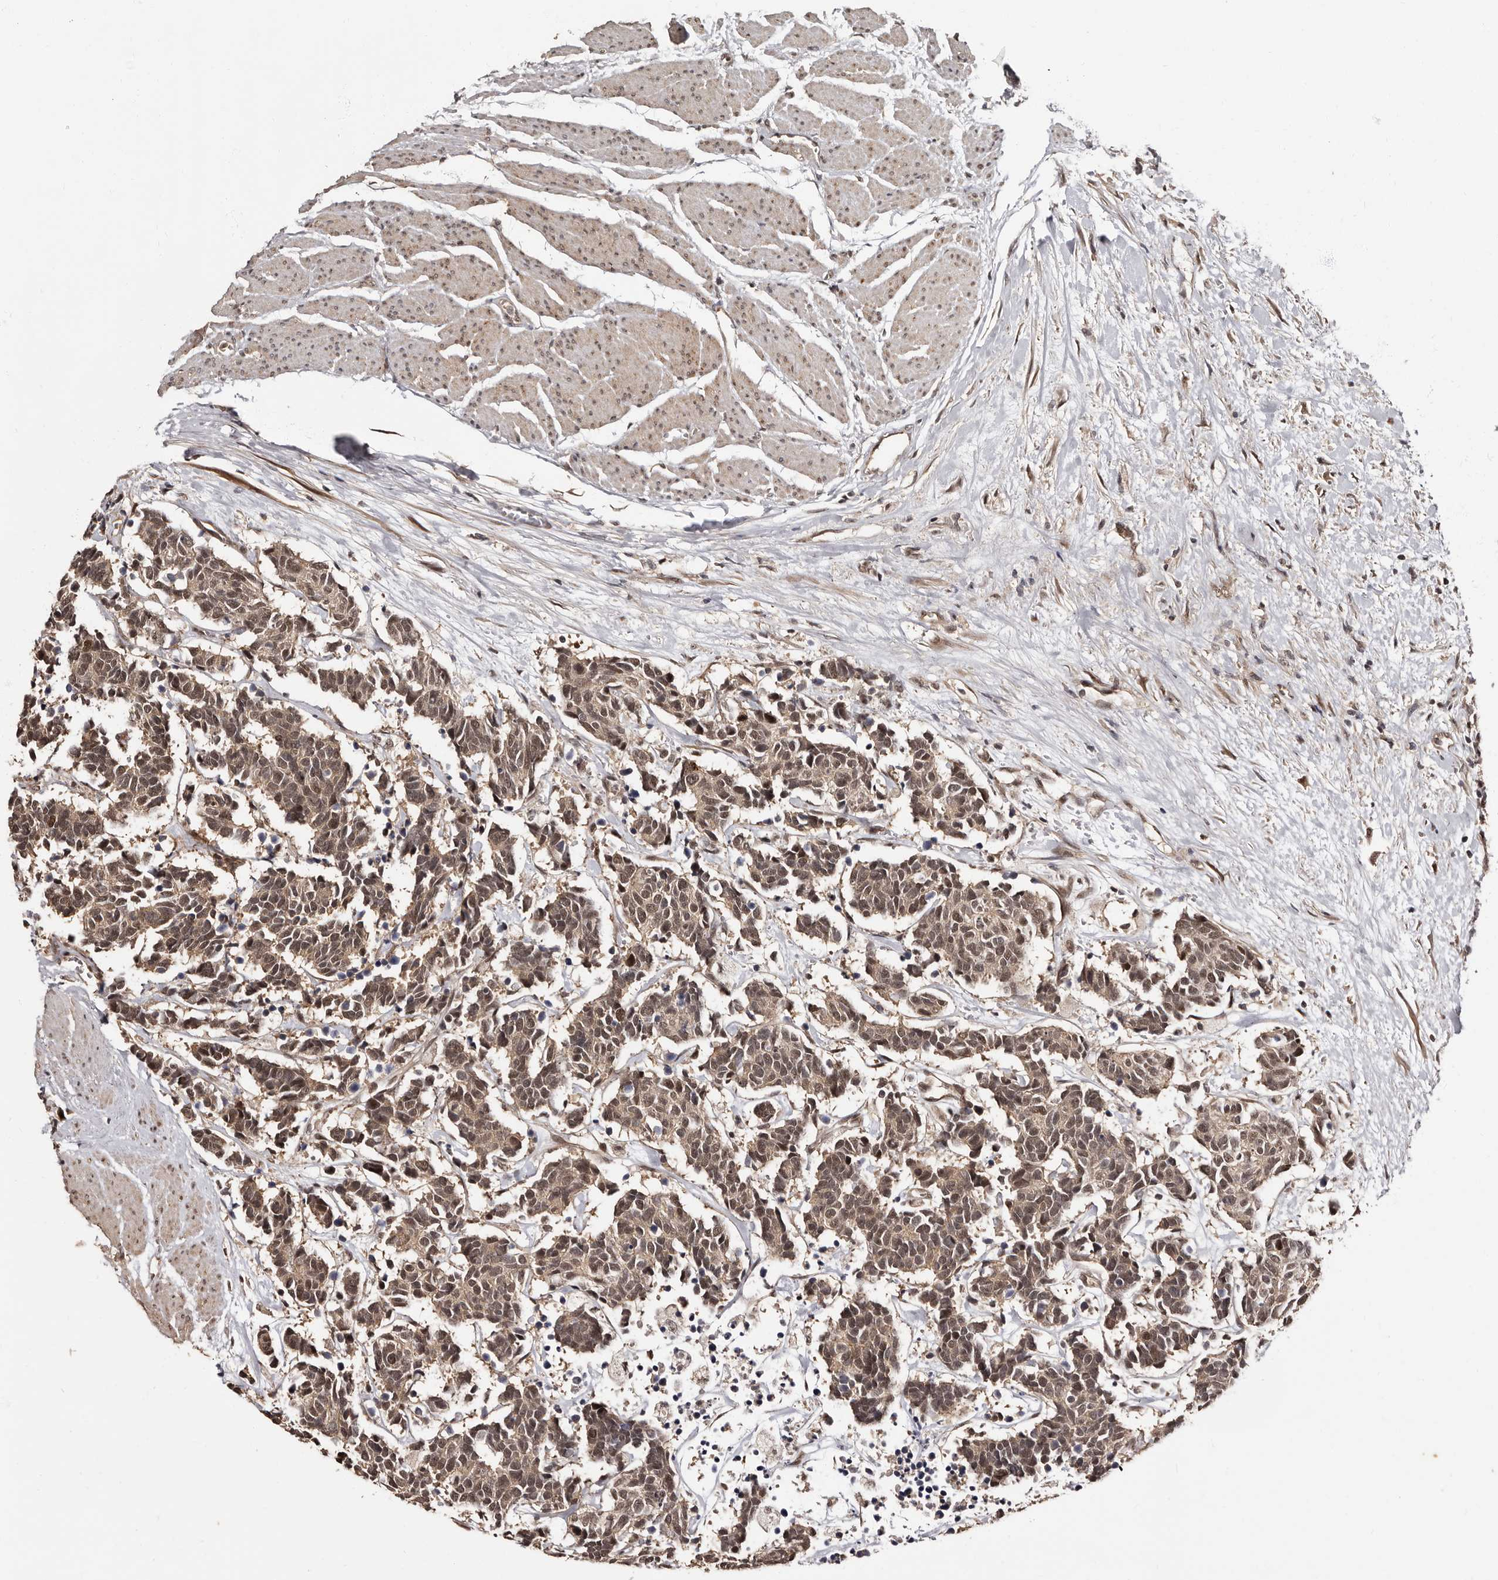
{"staining": {"intensity": "moderate", "quantity": ">75%", "location": "cytoplasmic/membranous,nuclear"}, "tissue": "carcinoid", "cell_type": "Tumor cells", "image_type": "cancer", "snomed": [{"axis": "morphology", "description": "Carcinoma, NOS"}, {"axis": "morphology", "description": "Carcinoid, malignant, NOS"}, {"axis": "topography", "description": "Urinary bladder"}], "caption": "A medium amount of moderate cytoplasmic/membranous and nuclear staining is seen in approximately >75% of tumor cells in carcinoid tissue. The protein is shown in brown color, while the nuclei are stained blue.", "gene": "TBC1D22B", "patient": {"sex": "male", "age": 57}}